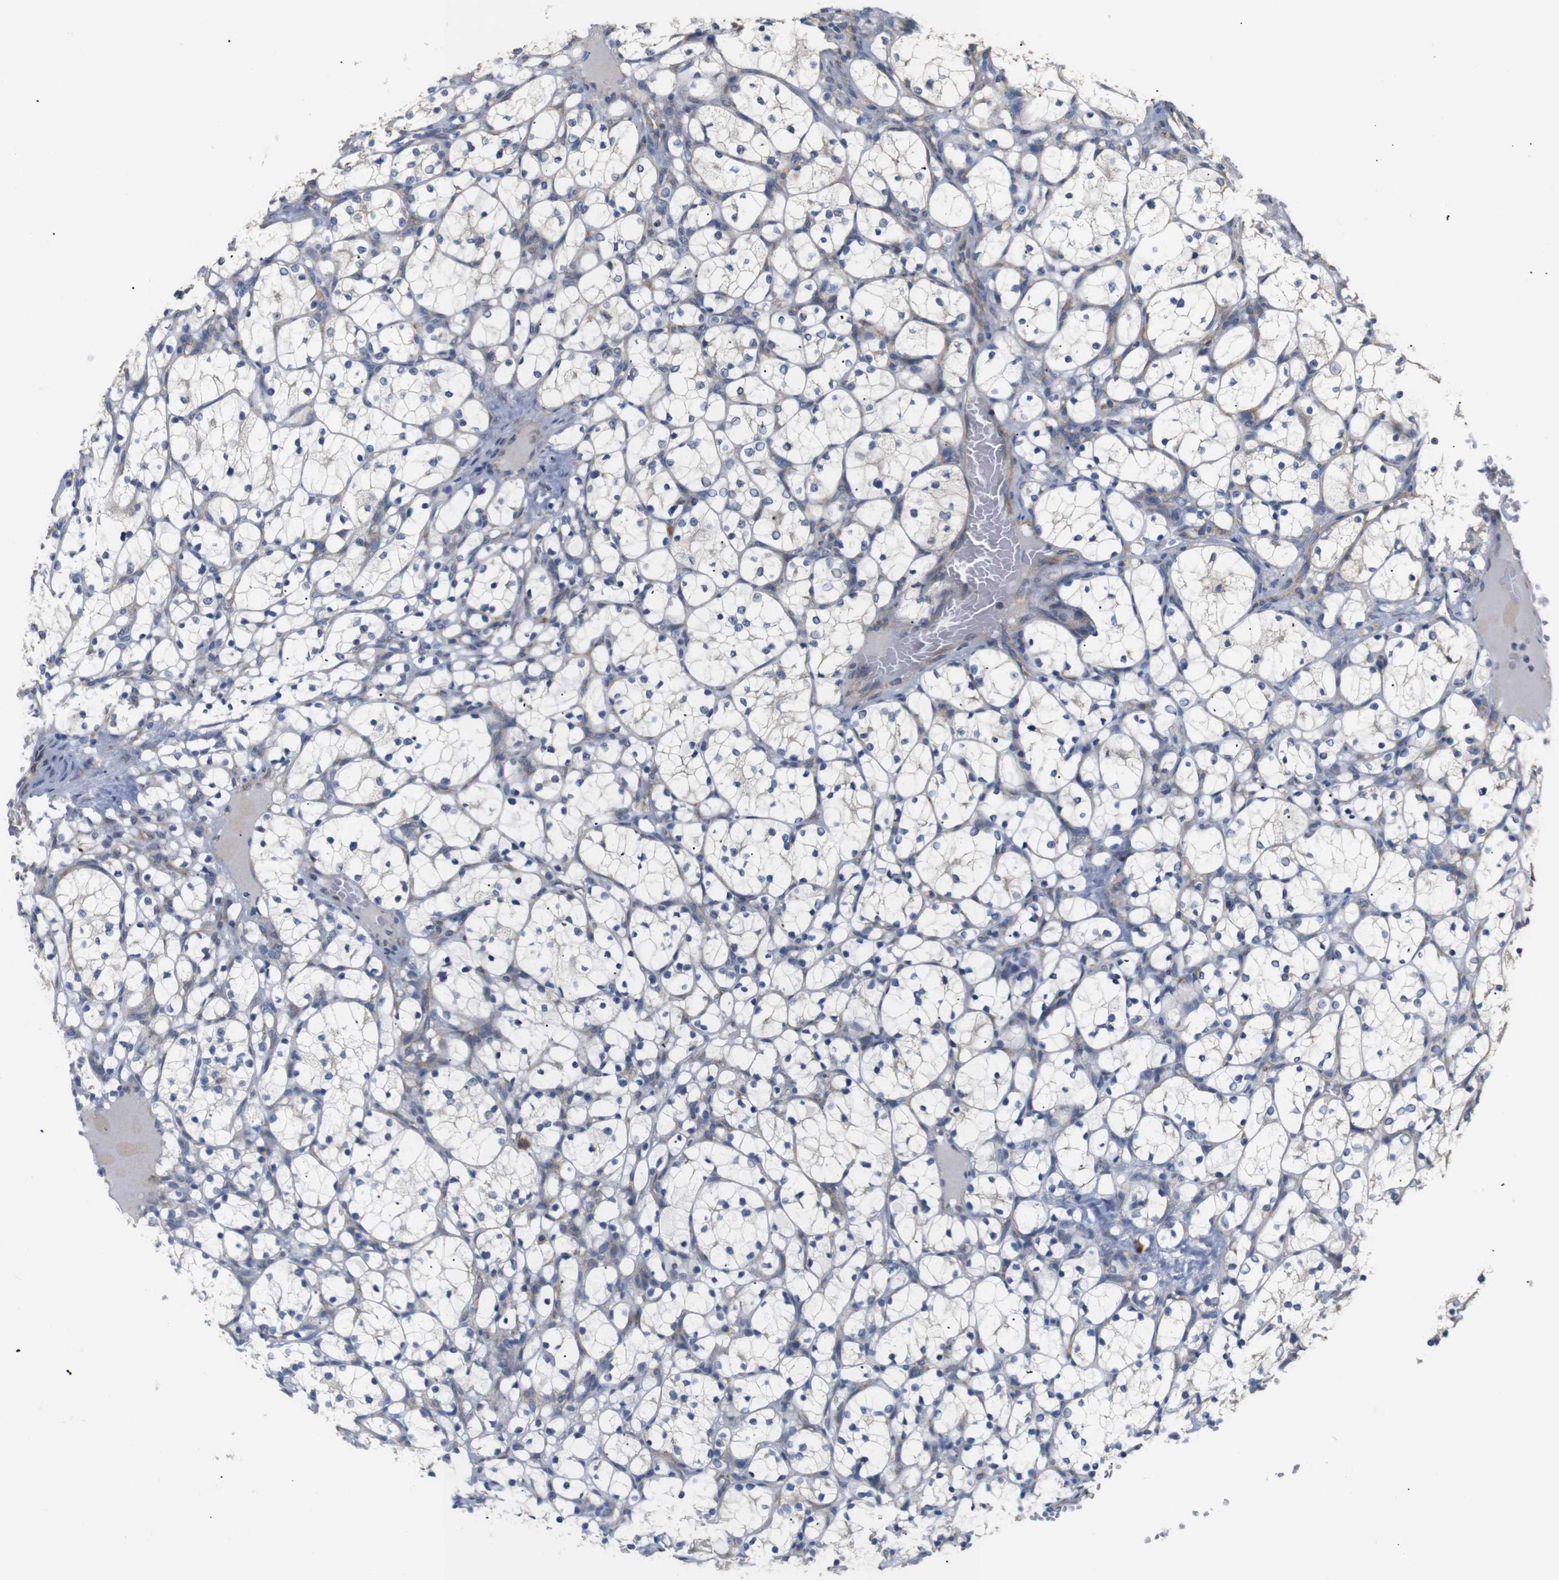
{"staining": {"intensity": "negative", "quantity": "none", "location": "none"}, "tissue": "renal cancer", "cell_type": "Tumor cells", "image_type": "cancer", "snomed": [{"axis": "morphology", "description": "Adenocarcinoma, NOS"}, {"axis": "topography", "description": "Kidney"}], "caption": "The IHC photomicrograph has no significant positivity in tumor cells of renal adenocarcinoma tissue.", "gene": "TRIM5", "patient": {"sex": "female", "age": 69}}